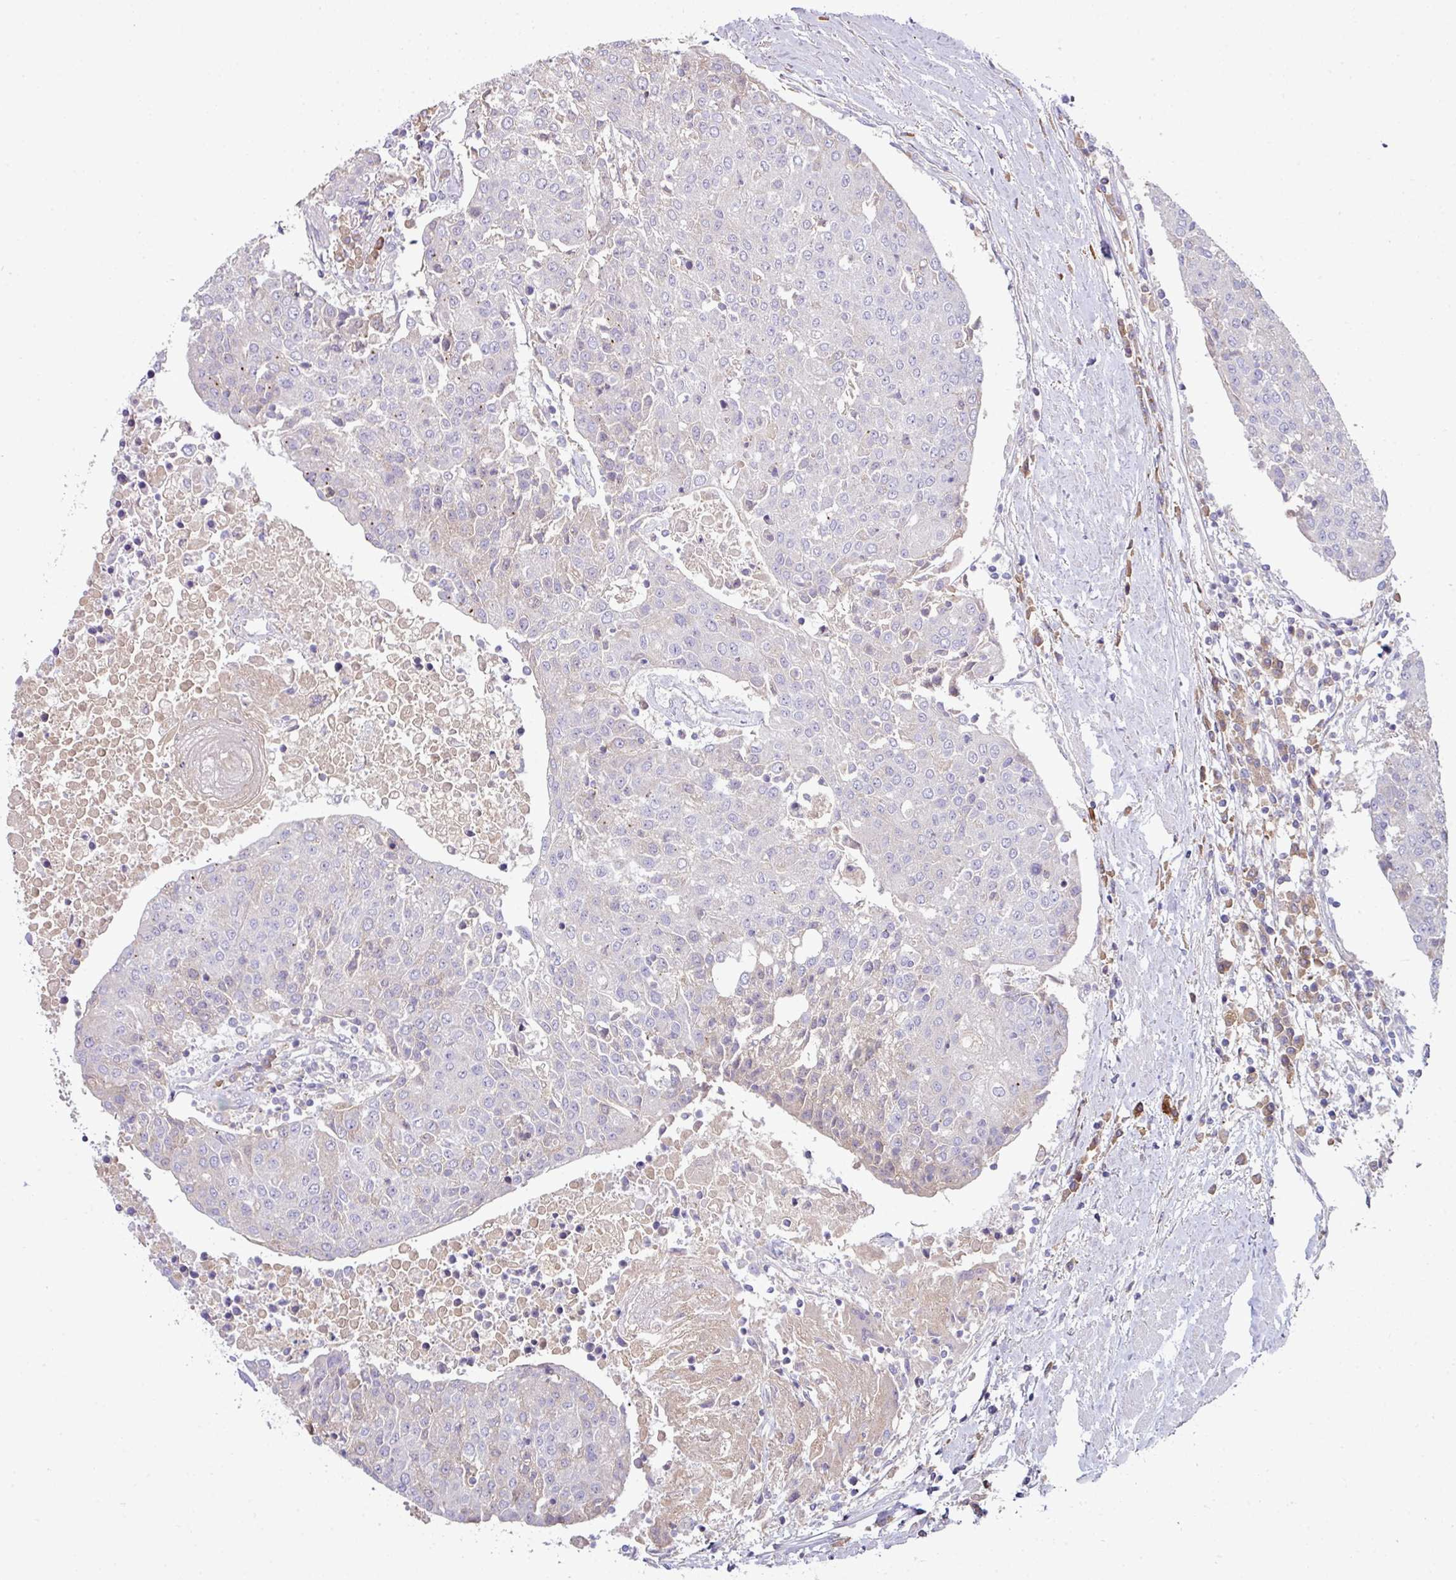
{"staining": {"intensity": "negative", "quantity": "none", "location": "none"}, "tissue": "urothelial cancer", "cell_type": "Tumor cells", "image_type": "cancer", "snomed": [{"axis": "morphology", "description": "Urothelial carcinoma, High grade"}, {"axis": "topography", "description": "Urinary bladder"}], "caption": "Immunohistochemistry of human urothelial carcinoma (high-grade) shows no expression in tumor cells.", "gene": "SLAMF6", "patient": {"sex": "female", "age": 85}}